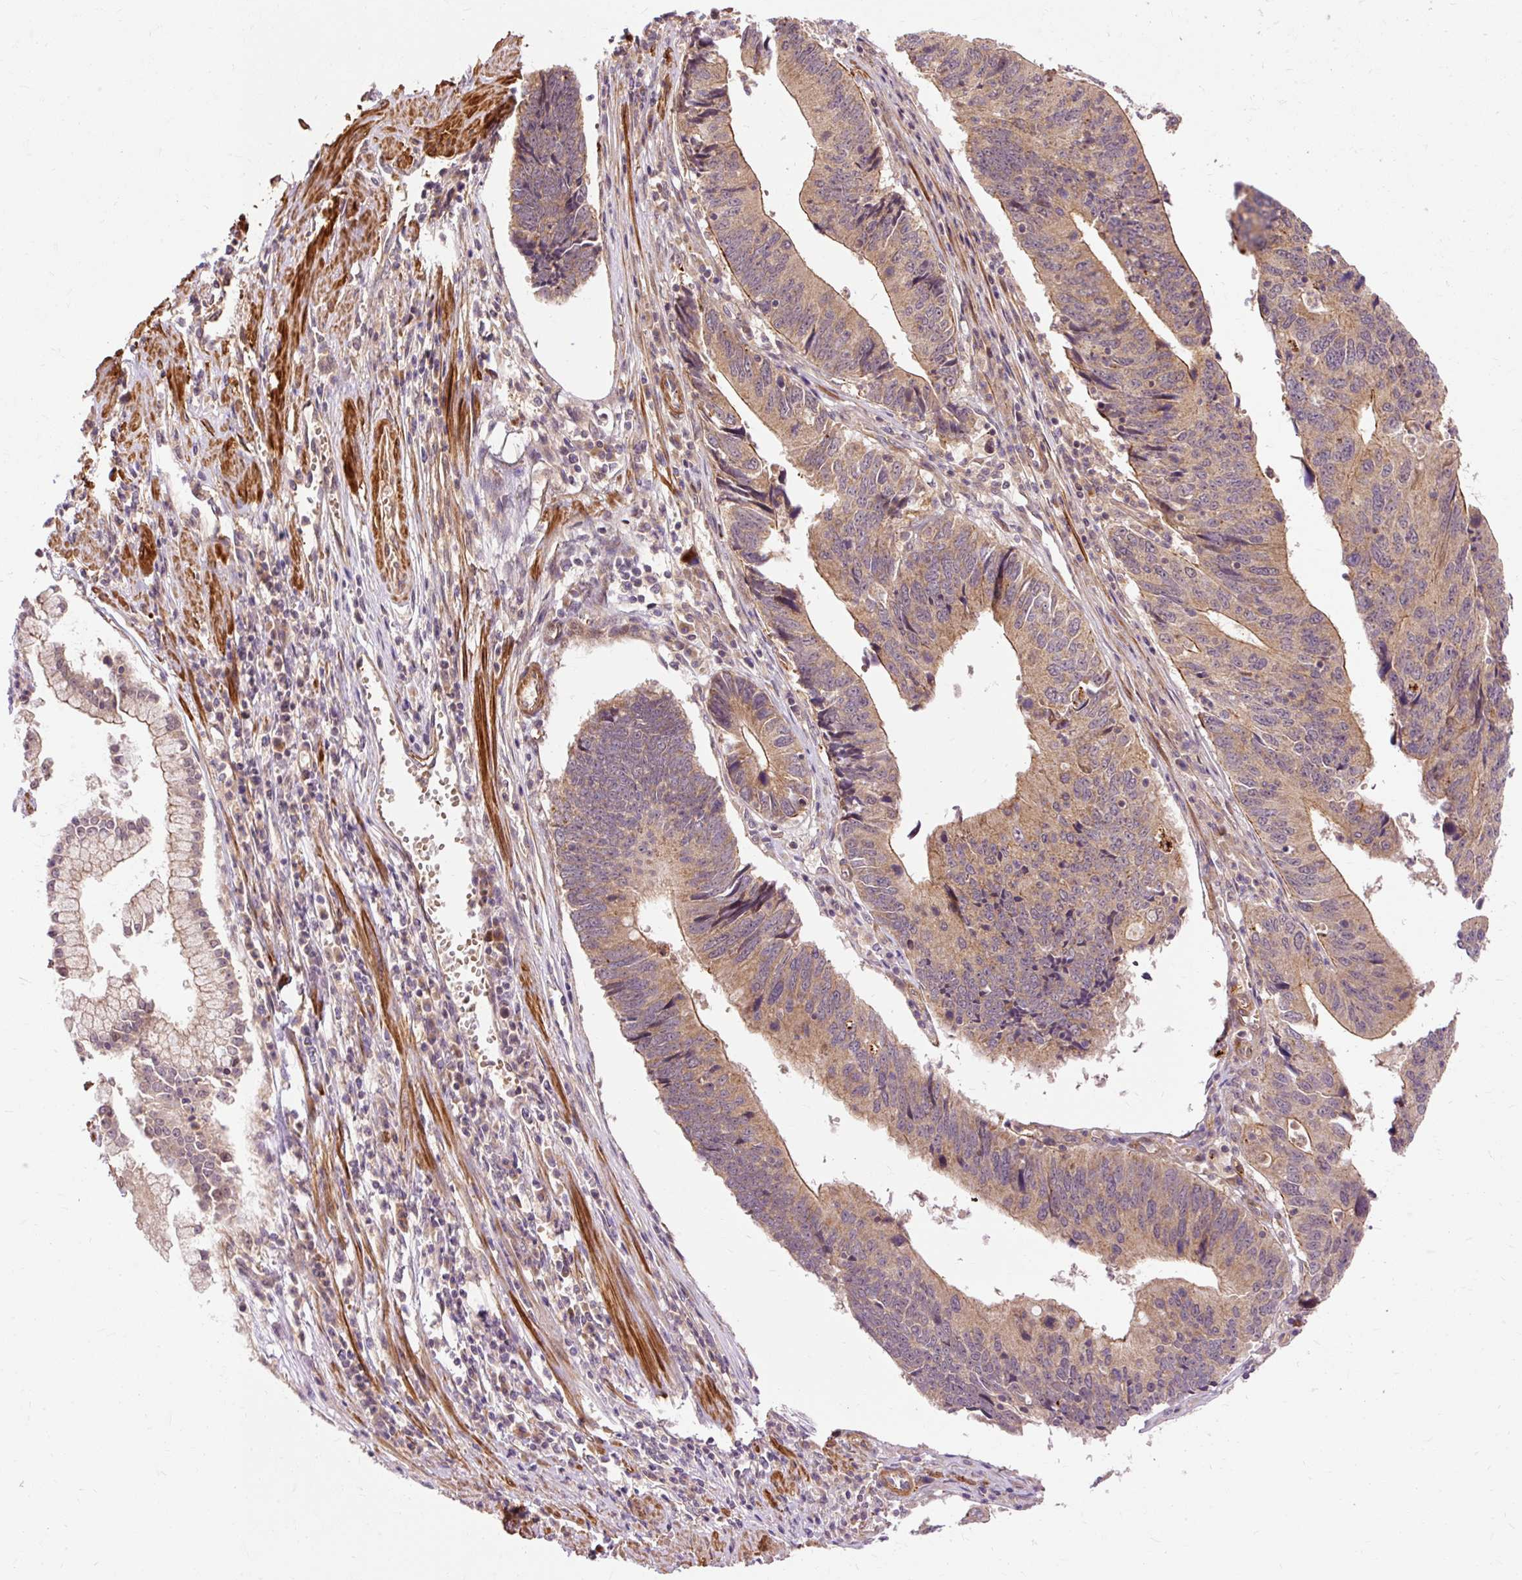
{"staining": {"intensity": "weak", "quantity": ">75%", "location": "cytoplasmic/membranous"}, "tissue": "stomach cancer", "cell_type": "Tumor cells", "image_type": "cancer", "snomed": [{"axis": "morphology", "description": "Adenocarcinoma, NOS"}, {"axis": "topography", "description": "Stomach"}], "caption": "Human stomach adenocarcinoma stained for a protein (brown) displays weak cytoplasmic/membranous positive expression in about >75% of tumor cells.", "gene": "RIPOR3", "patient": {"sex": "male", "age": 59}}